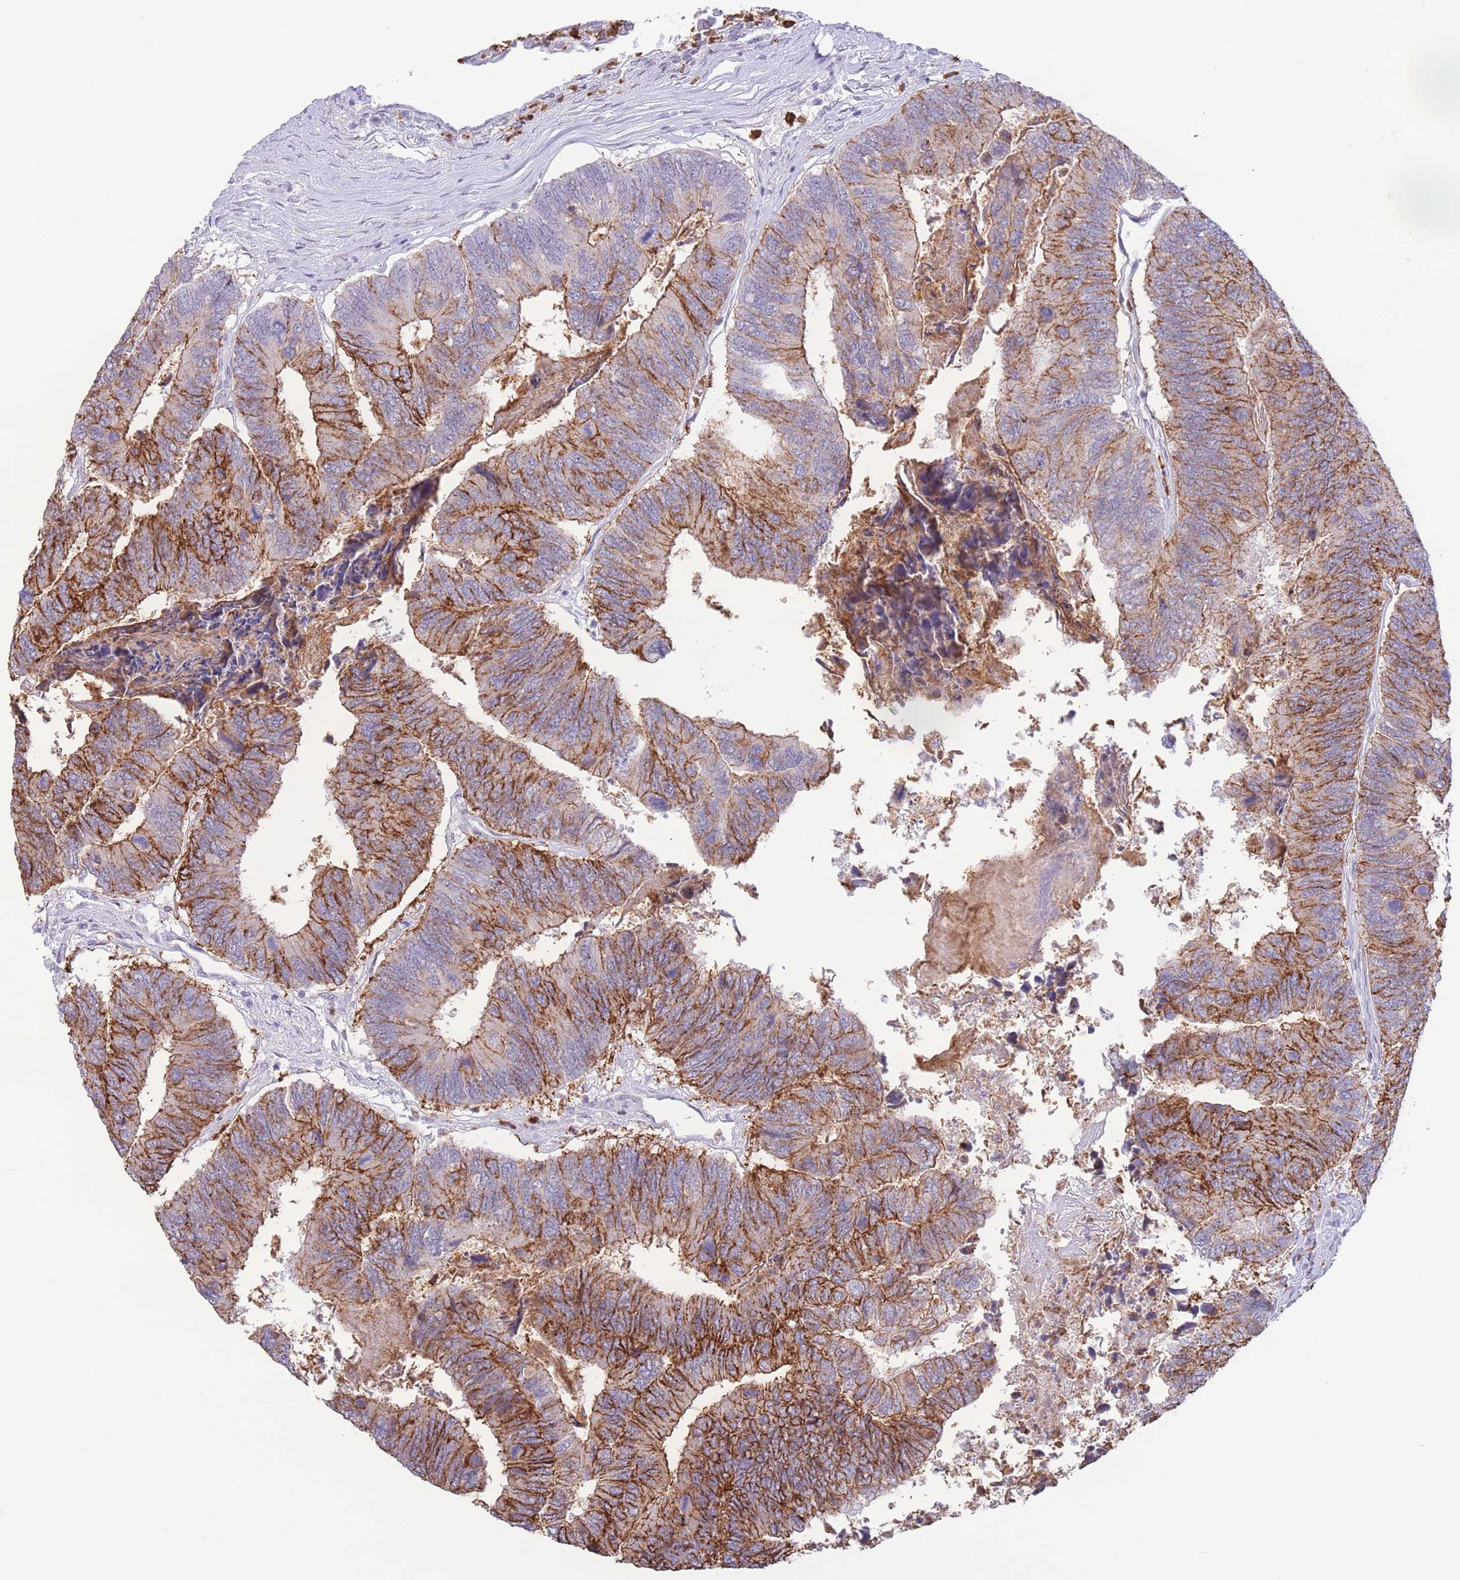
{"staining": {"intensity": "strong", "quantity": "25%-75%", "location": "cytoplasmic/membranous"}, "tissue": "colorectal cancer", "cell_type": "Tumor cells", "image_type": "cancer", "snomed": [{"axis": "morphology", "description": "Adenocarcinoma, NOS"}, {"axis": "topography", "description": "Colon"}], "caption": "The image demonstrates staining of adenocarcinoma (colorectal), revealing strong cytoplasmic/membranous protein positivity (brown color) within tumor cells.", "gene": "LCLAT1", "patient": {"sex": "female", "age": 67}}